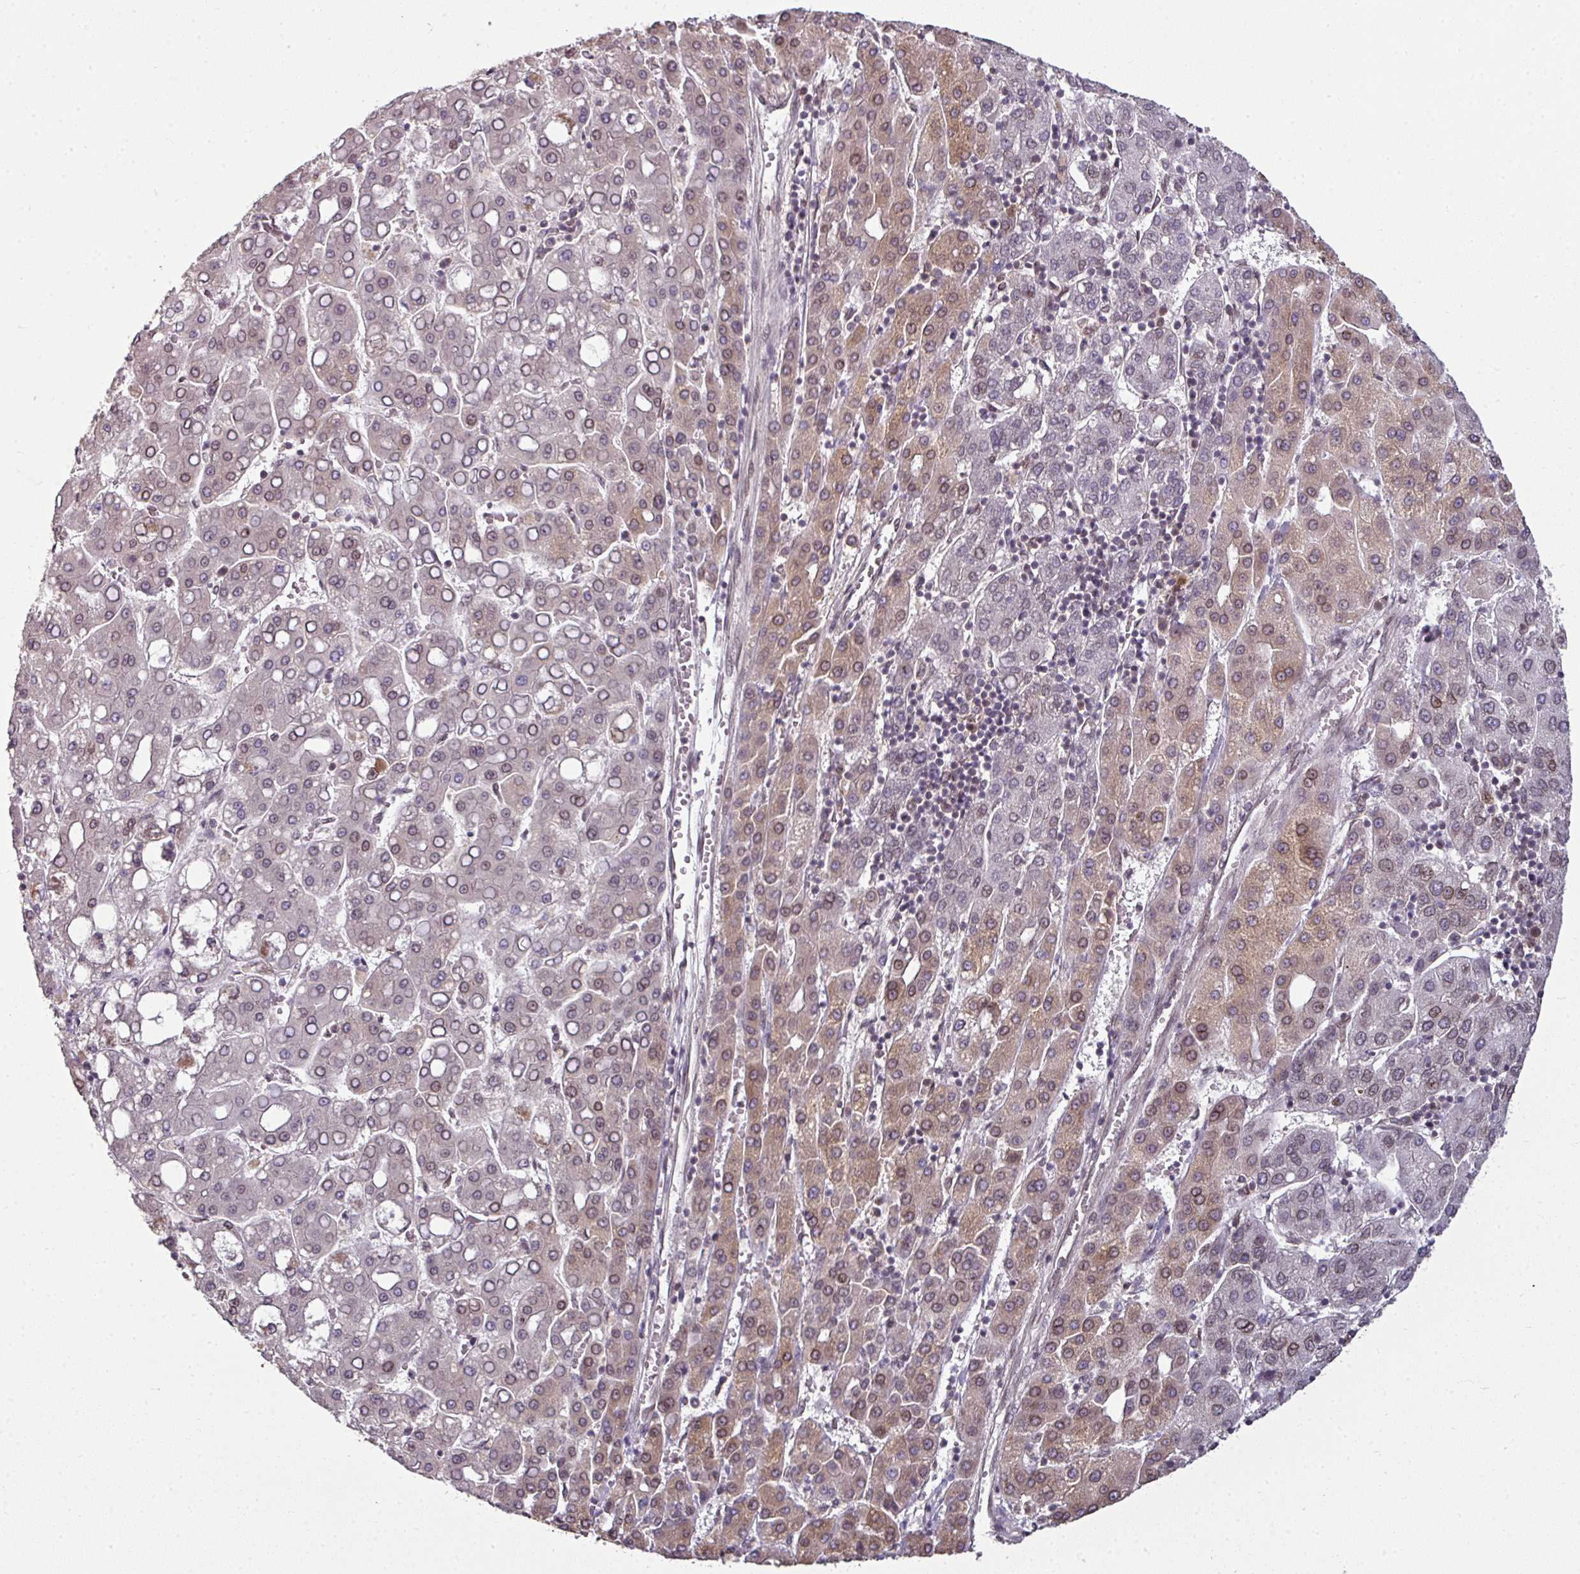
{"staining": {"intensity": "moderate", "quantity": "<25%", "location": "cytoplasmic/membranous,nuclear"}, "tissue": "liver cancer", "cell_type": "Tumor cells", "image_type": "cancer", "snomed": [{"axis": "morphology", "description": "Carcinoma, Hepatocellular, NOS"}, {"axis": "topography", "description": "Liver"}], "caption": "Immunohistochemistry photomicrograph of neoplastic tissue: hepatocellular carcinoma (liver) stained using IHC reveals low levels of moderate protein expression localized specifically in the cytoplasmic/membranous and nuclear of tumor cells, appearing as a cytoplasmic/membranous and nuclear brown color.", "gene": "RANGAP1", "patient": {"sex": "male", "age": 65}}